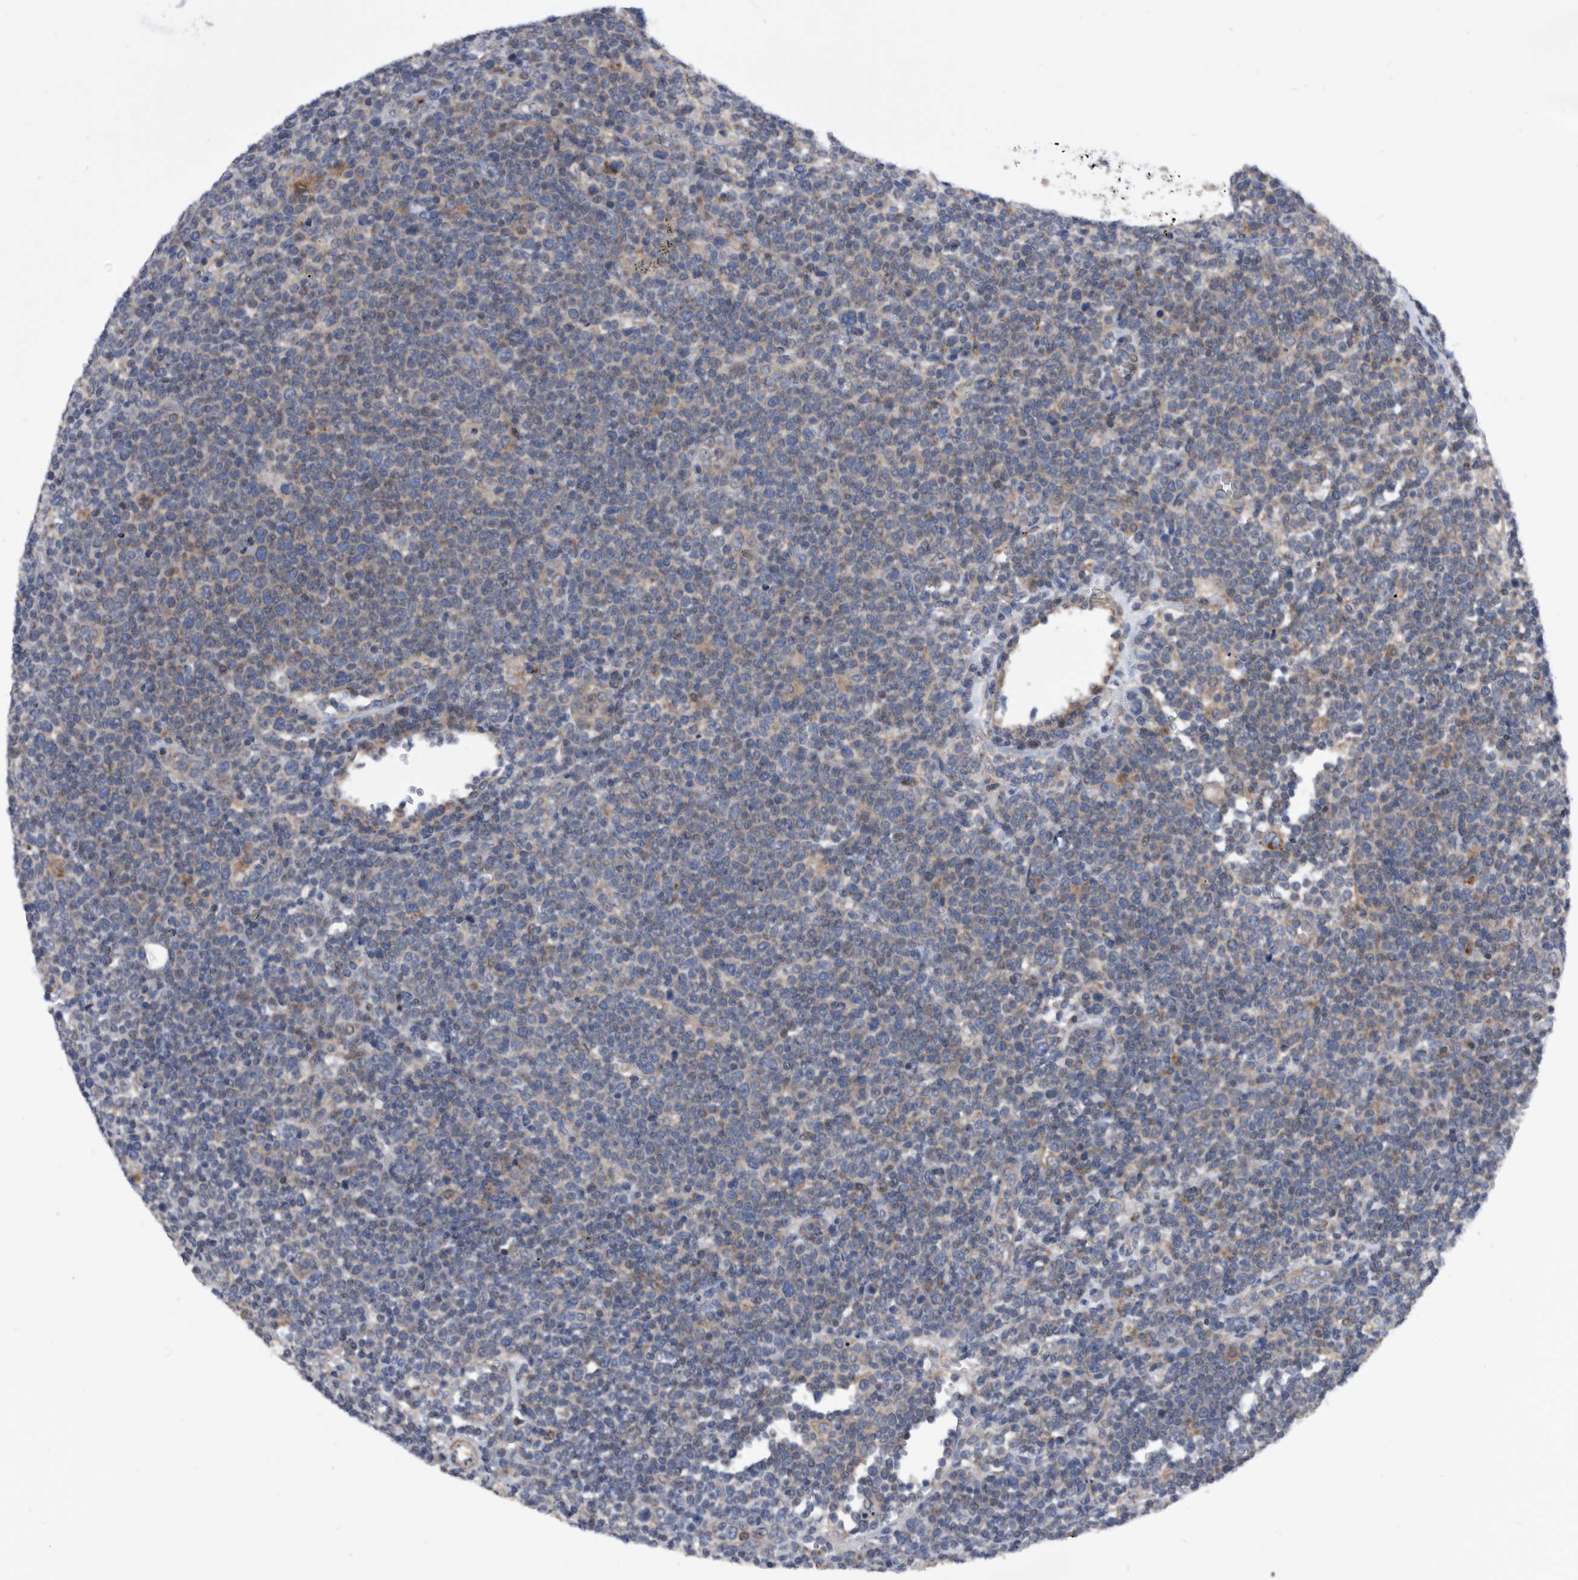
{"staining": {"intensity": "weak", "quantity": "25%-75%", "location": "cytoplasmic/membranous"}, "tissue": "lymphoma", "cell_type": "Tumor cells", "image_type": "cancer", "snomed": [{"axis": "morphology", "description": "Malignant lymphoma, non-Hodgkin's type, High grade"}, {"axis": "topography", "description": "Lymph node"}], "caption": "Immunohistochemistry photomicrograph of neoplastic tissue: human high-grade malignant lymphoma, non-Hodgkin's type stained using IHC shows low levels of weak protein expression localized specifically in the cytoplasmic/membranous of tumor cells, appearing as a cytoplasmic/membranous brown color.", "gene": "BAIAP3", "patient": {"sex": "male", "age": 61}}